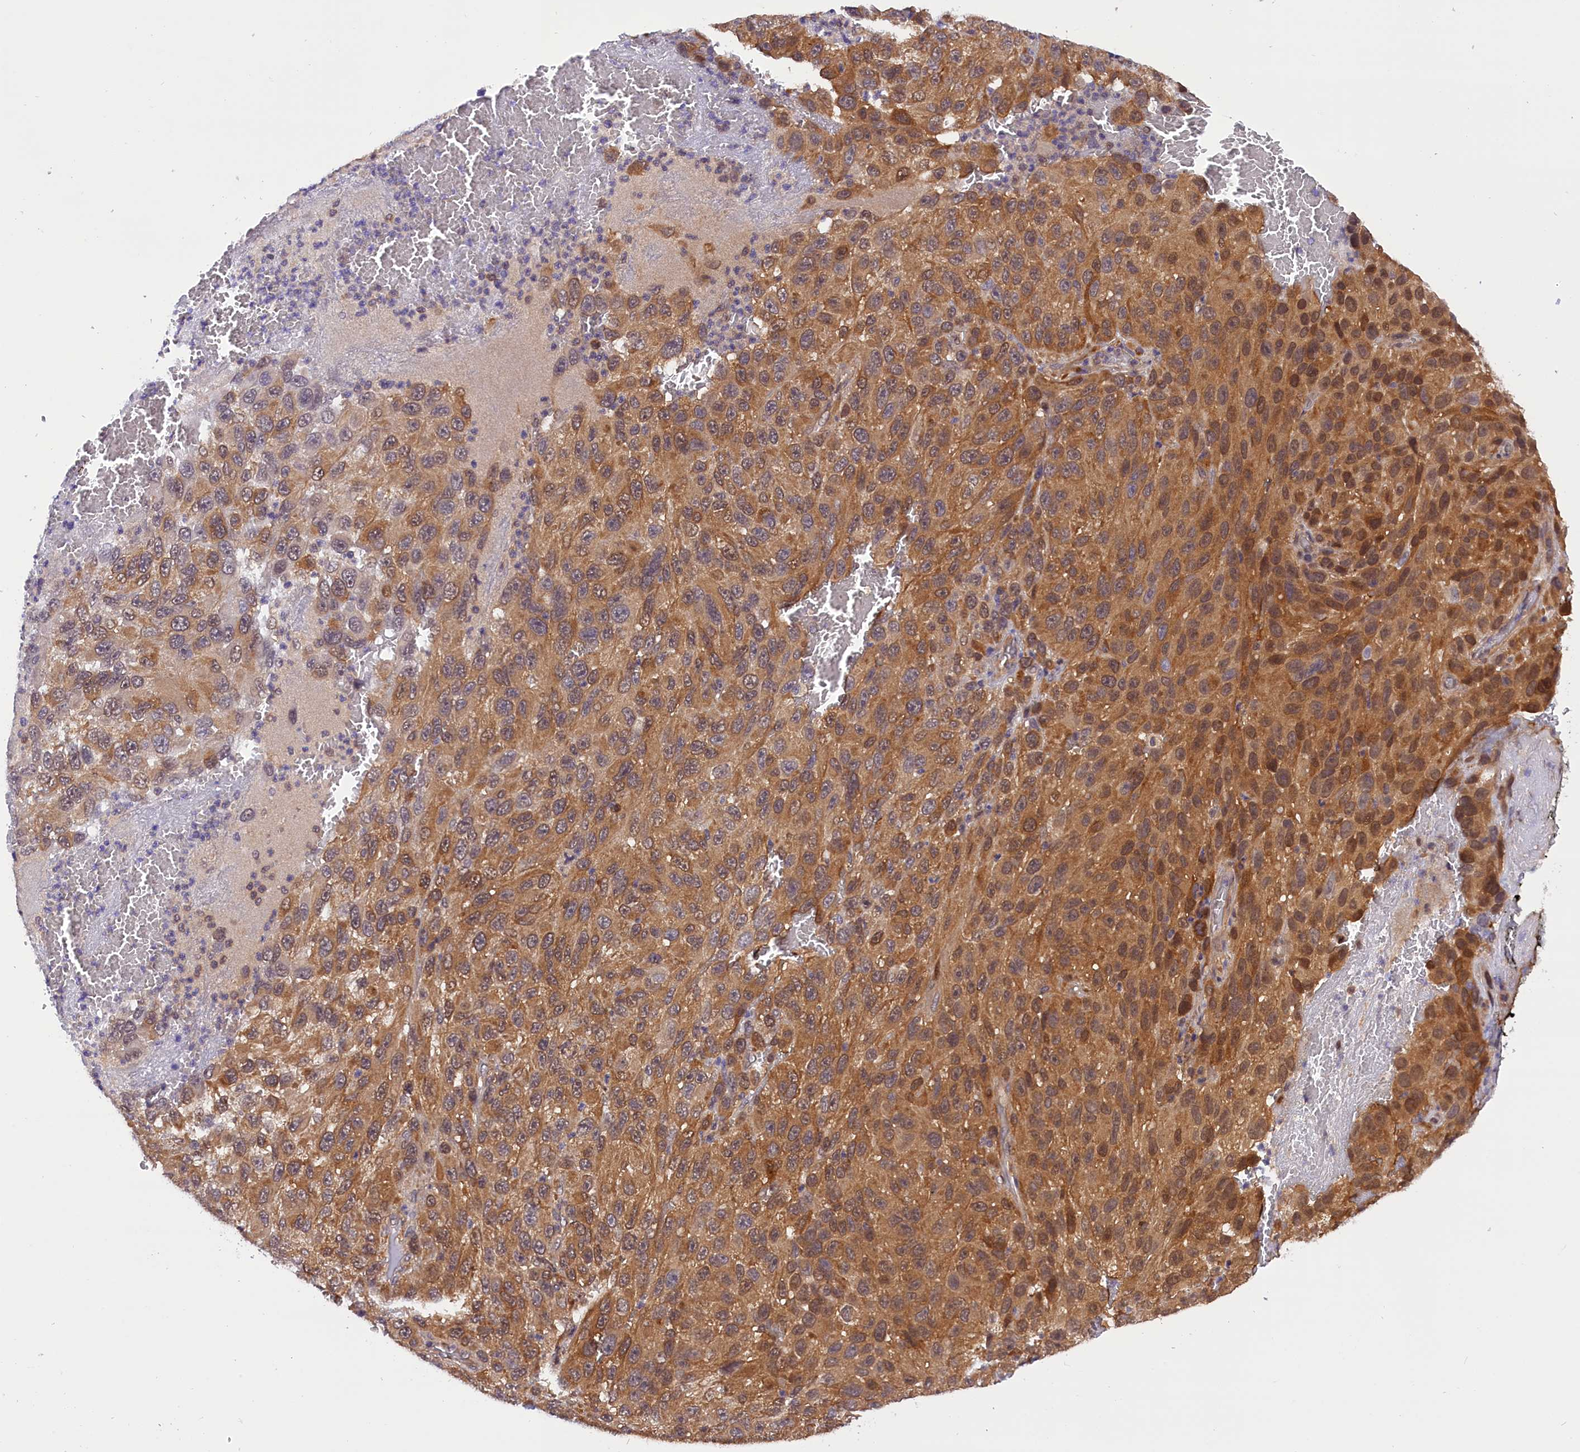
{"staining": {"intensity": "moderate", "quantity": ">75%", "location": "cytoplasmic/membranous"}, "tissue": "melanoma", "cell_type": "Tumor cells", "image_type": "cancer", "snomed": [{"axis": "morphology", "description": "Normal tissue, NOS"}, {"axis": "morphology", "description": "Malignant melanoma, NOS"}, {"axis": "topography", "description": "Skin"}], "caption": "The histopathology image reveals a brown stain indicating the presence of a protein in the cytoplasmic/membranous of tumor cells in malignant melanoma.", "gene": "TBCB", "patient": {"sex": "female", "age": 96}}